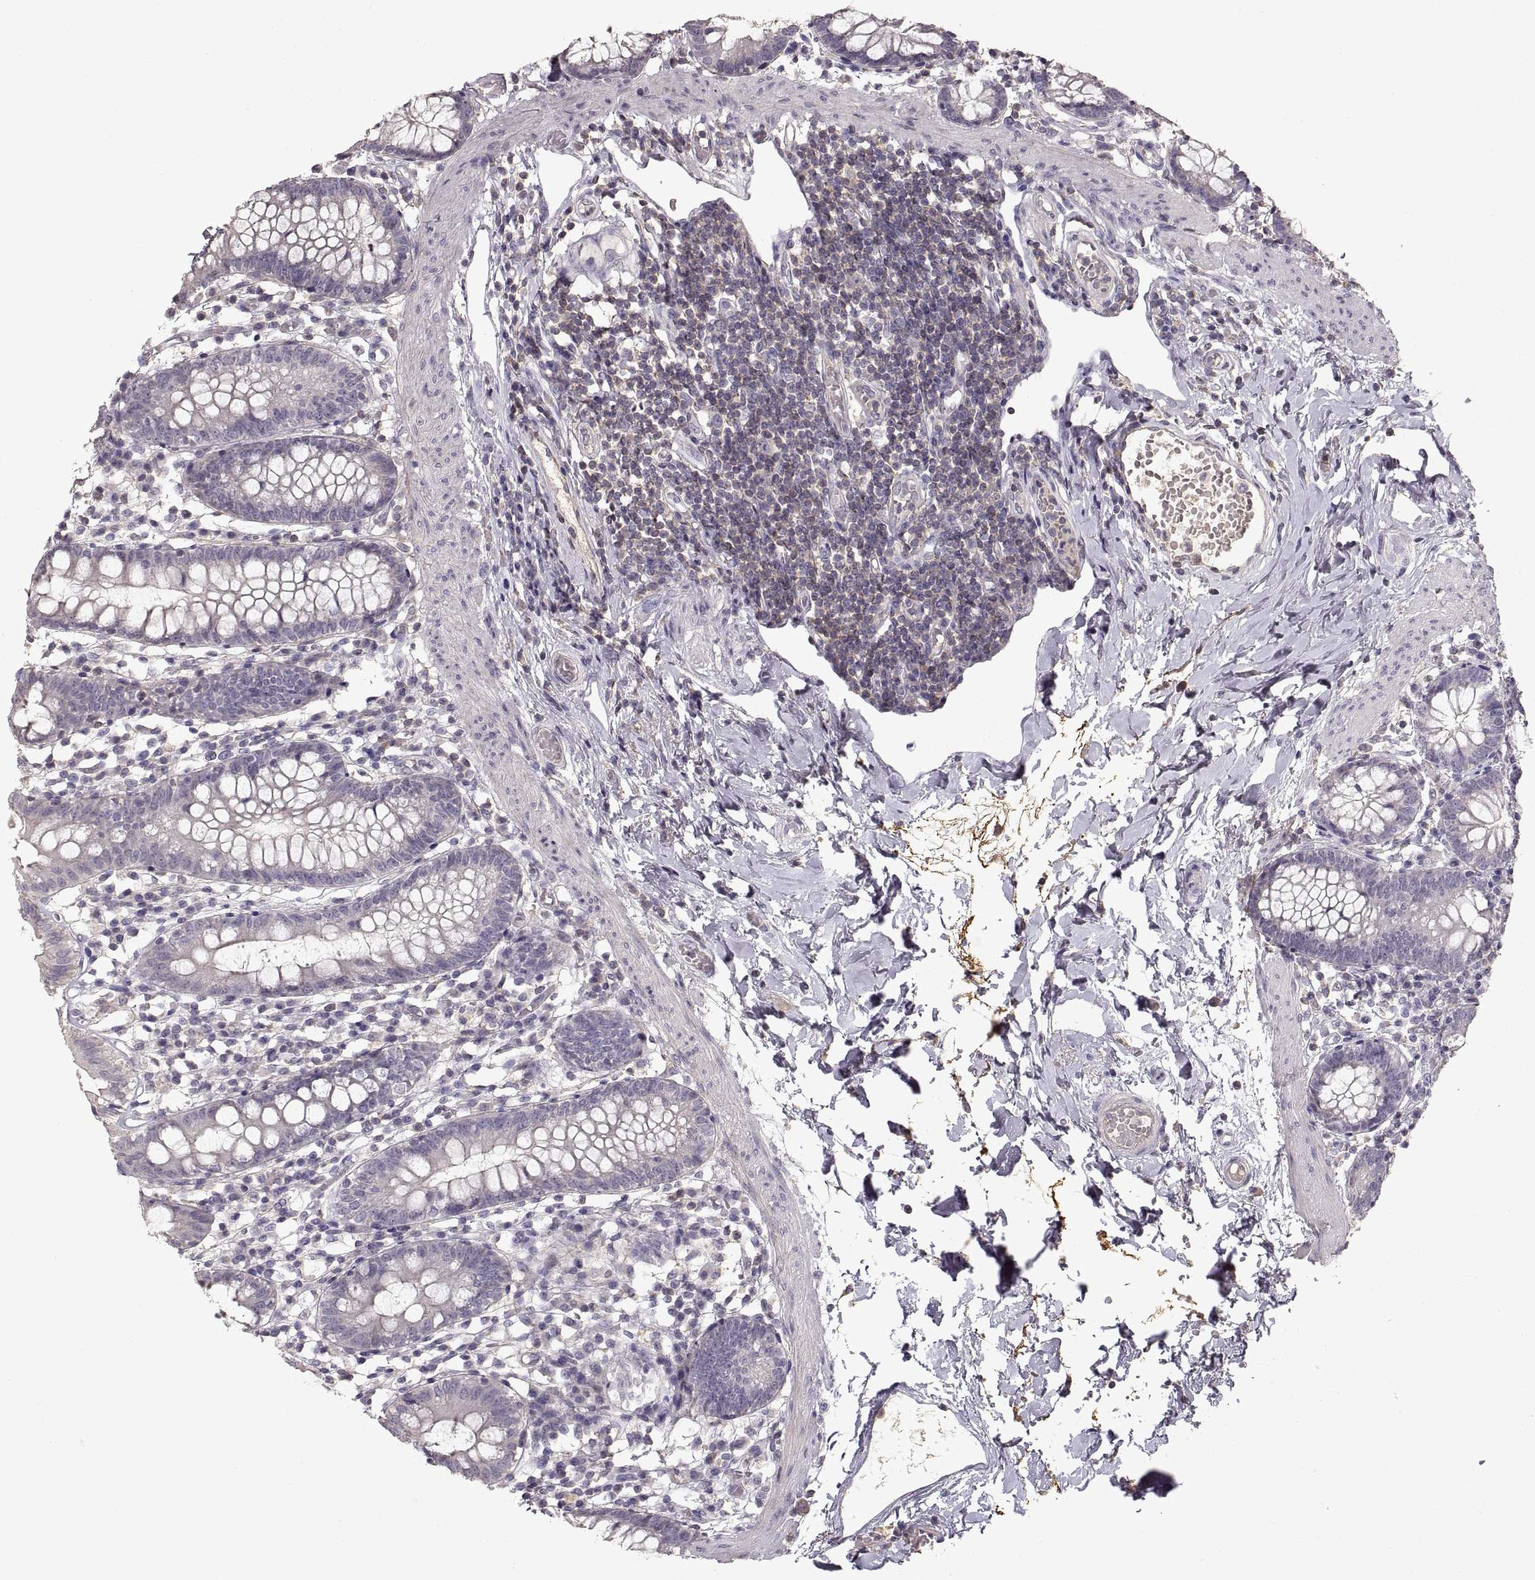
{"staining": {"intensity": "negative", "quantity": "none", "location": "none"}, "tissue": "small intestine", "cell_type": "Glandular cells", "image_type": "normal", "snomed": [{"axis": "morphology", "description": "Normal tissue, NOS"}, {"axis": "topography", "description": "Small intestine"}], "caption": "A photomicrograph of human small intestine is negative for staining in glandular cells. (IHC, brightfield microscopy, high magnification).", "gene": "ADAM11", "patient": {"sex": "female", "age": 90}}